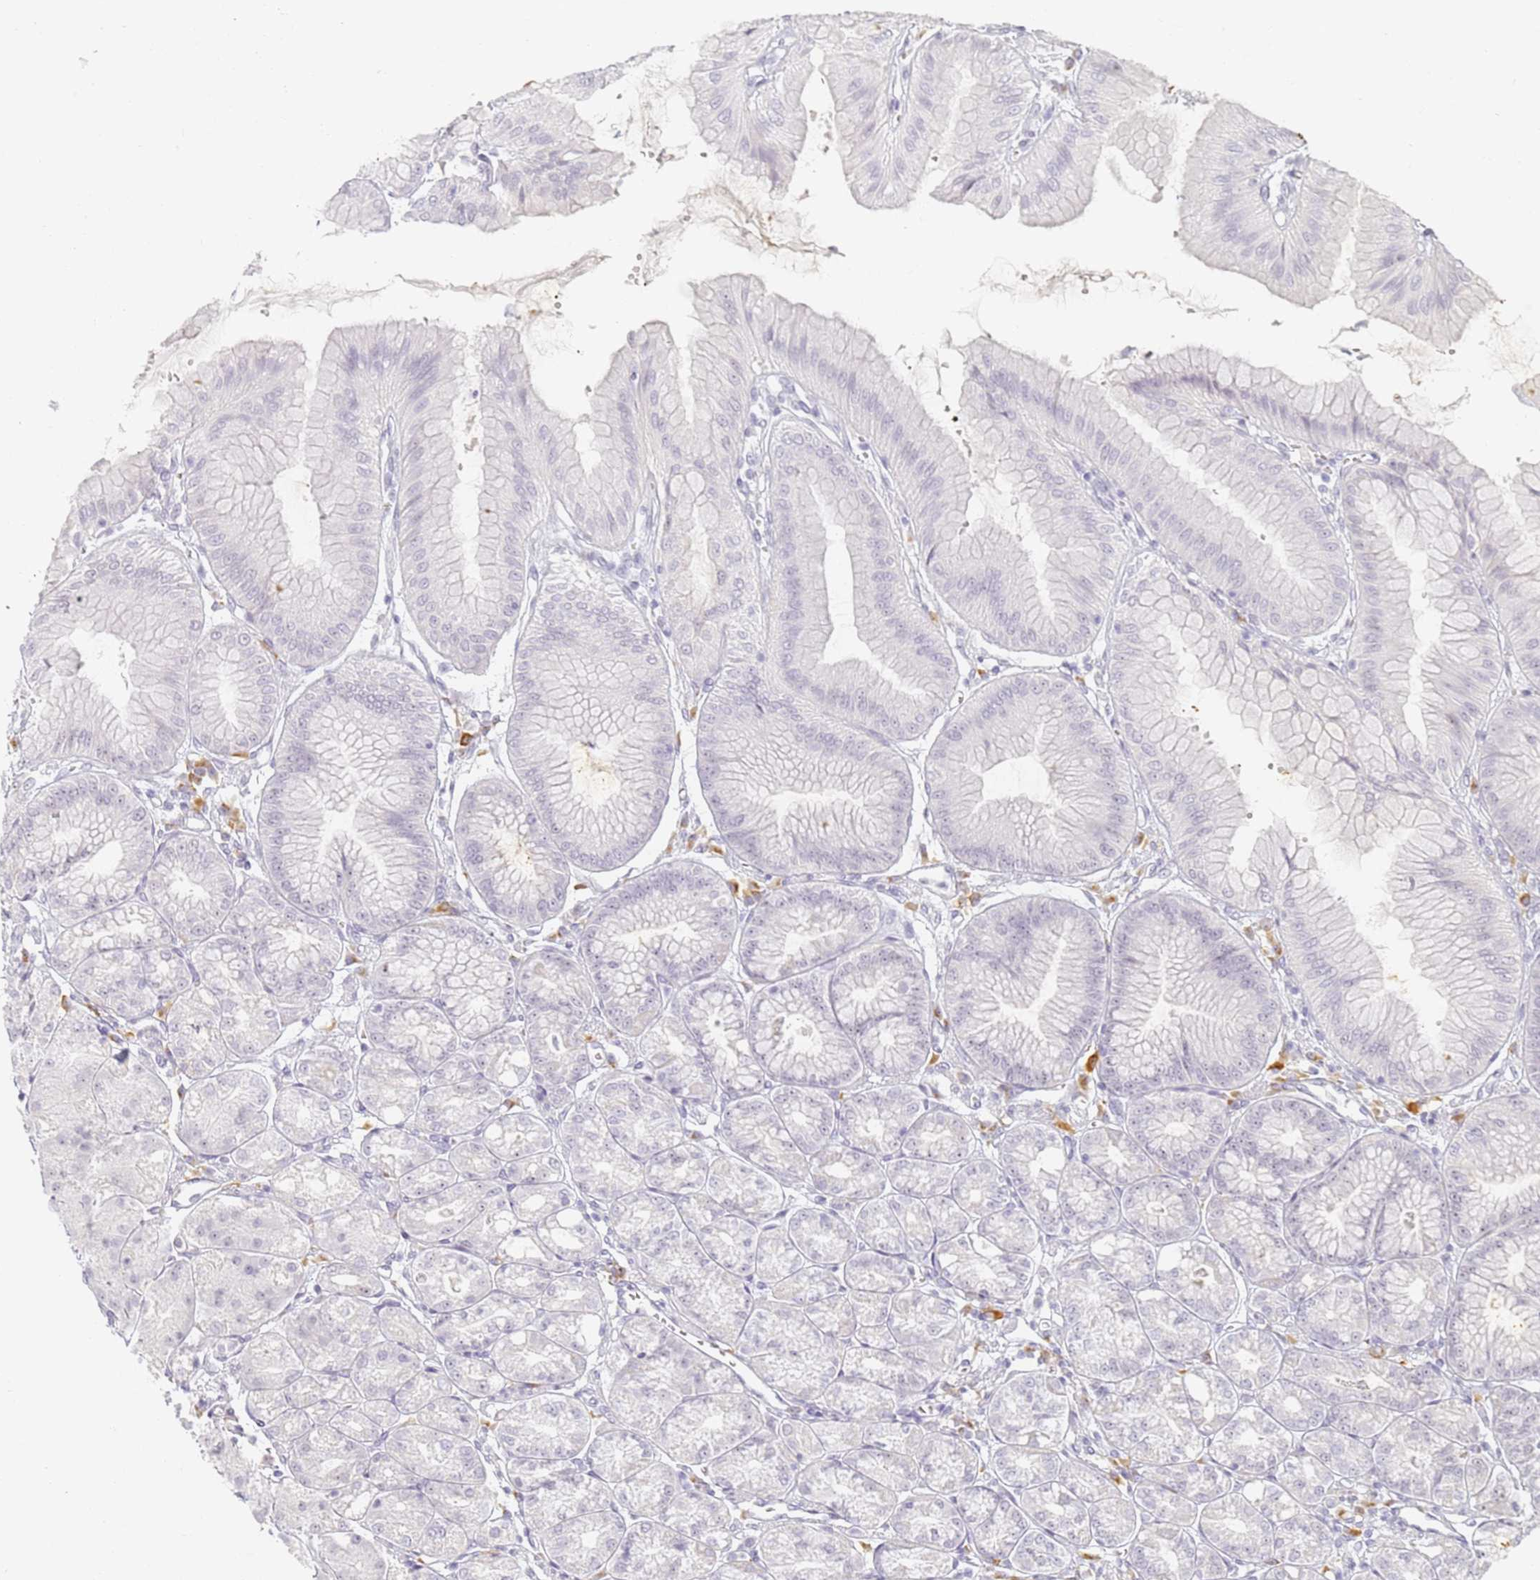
{"staining": {"intensity": "negative", "quantity": "none", "location": "none"}, "tissue": "stomach", "cell_type": "Glandular cells", "image_type": "normal", "snomed": [{"axis": "morphology", "description": "Normal tissue, NOS"}, {"axis": "topography", "description": "Stomach, lower"}], "caption": "Unremarkable stomach was stained to show a protein in brown. There is no significant expression in glandular cells. The staining was performed using DAB to visualize the protein expression in brown, while the nuclei were stained in blue with hematoxylin (Magnification: 20x).", "gene": "SLC38A9", "patient": {"sex": "male", "age": 71}}